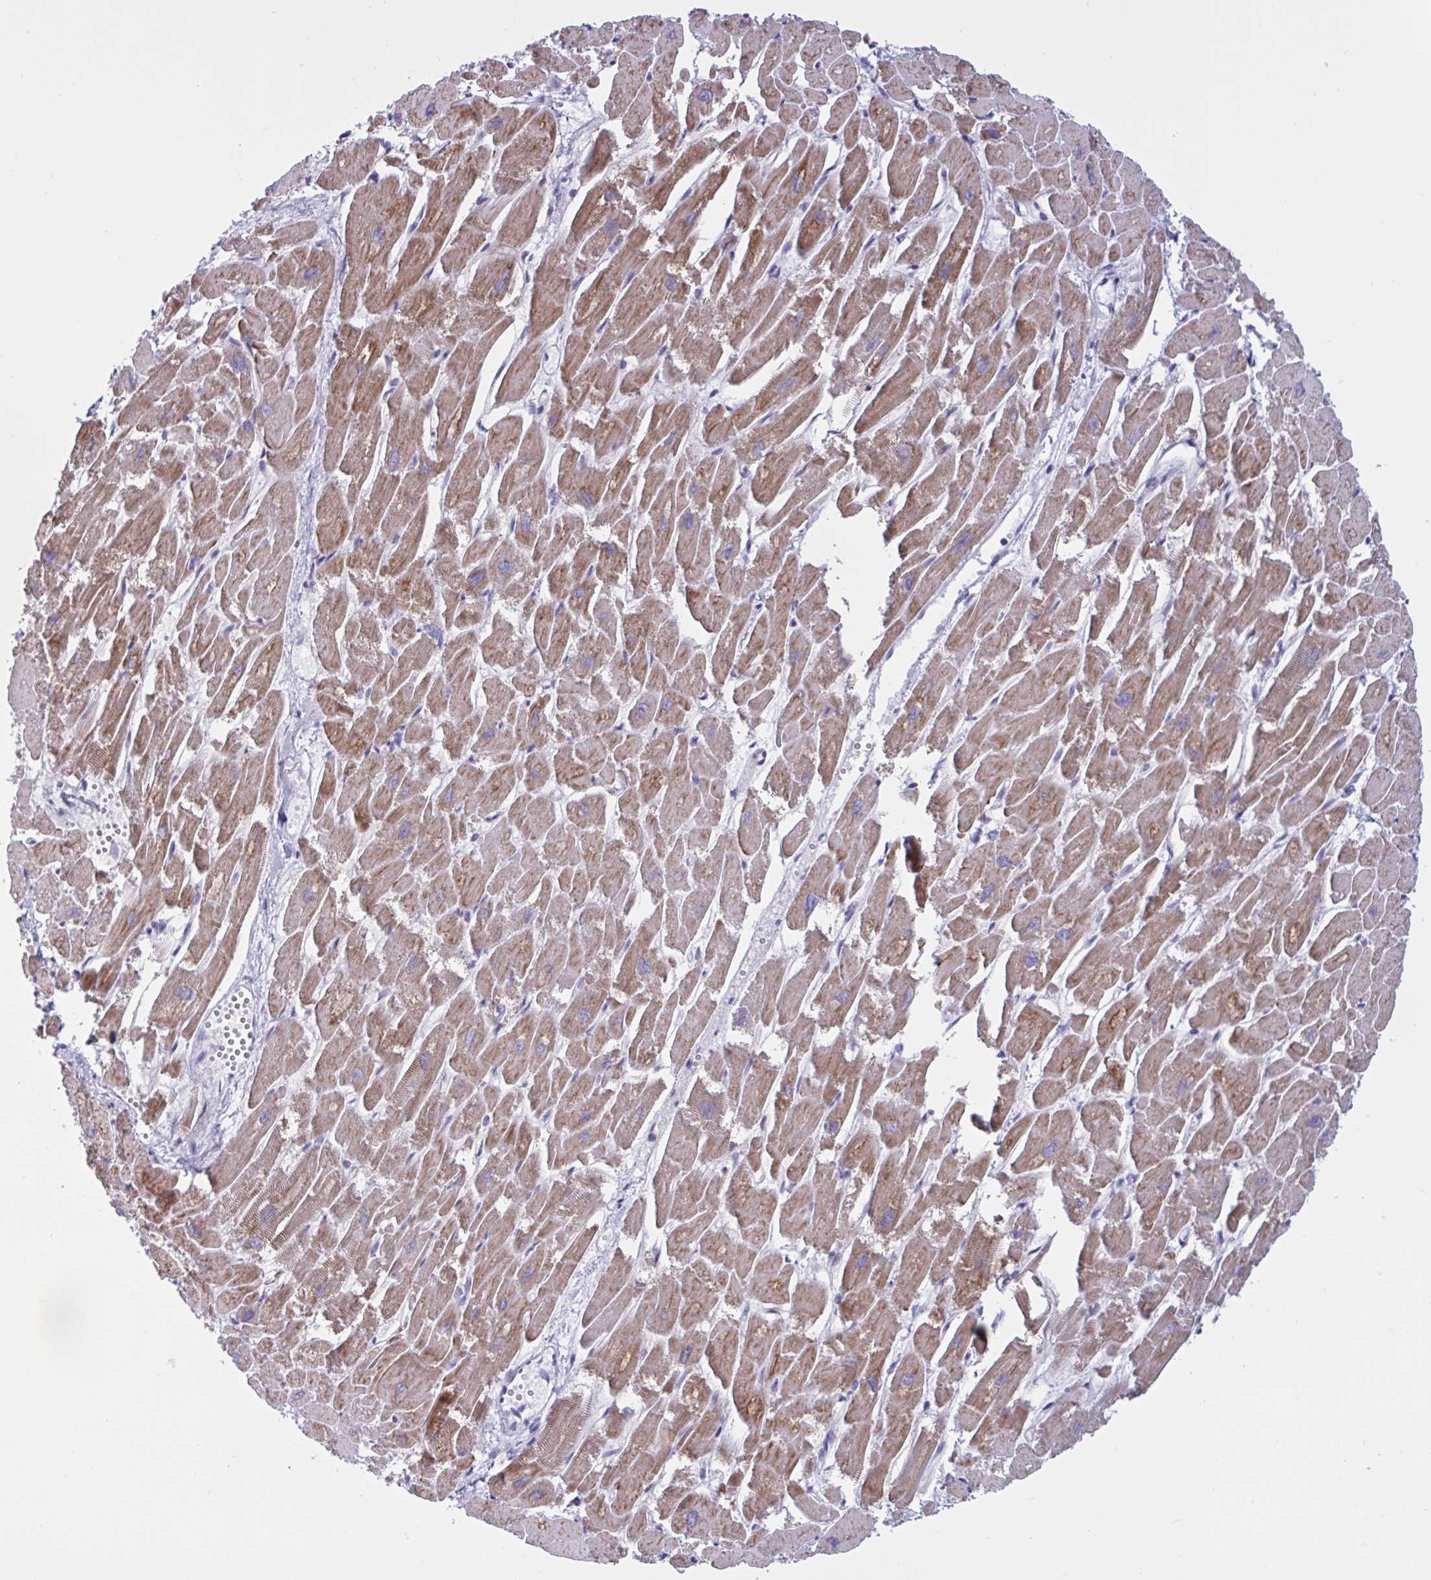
{"staining": {"intensity": "moderate", "quantity": ">75%", "location": "cytoplasmic/membranous"}, "tissue": "heart muscle", "cell_type": "Cardiomyocytes", "image_type": "normal", "snomed": [{"axis": "morphology", "description": "Normal tissue, NOS"}, {"axis": "topography", "description": "Heart"}], "caption": "Immunohistochemistry (IHC) (DAB) staining of normal human heart muscle shows moderate cytoplasmic/membranous protein staining in about >75% of cardiomyocytes. The protein is stained brown, and the nuclei are stained in blue (DAB IHC with brightfield microscopy, high magnification).", "gene": "DOCK11", "patient": {"sex": "male", "age": 54}}